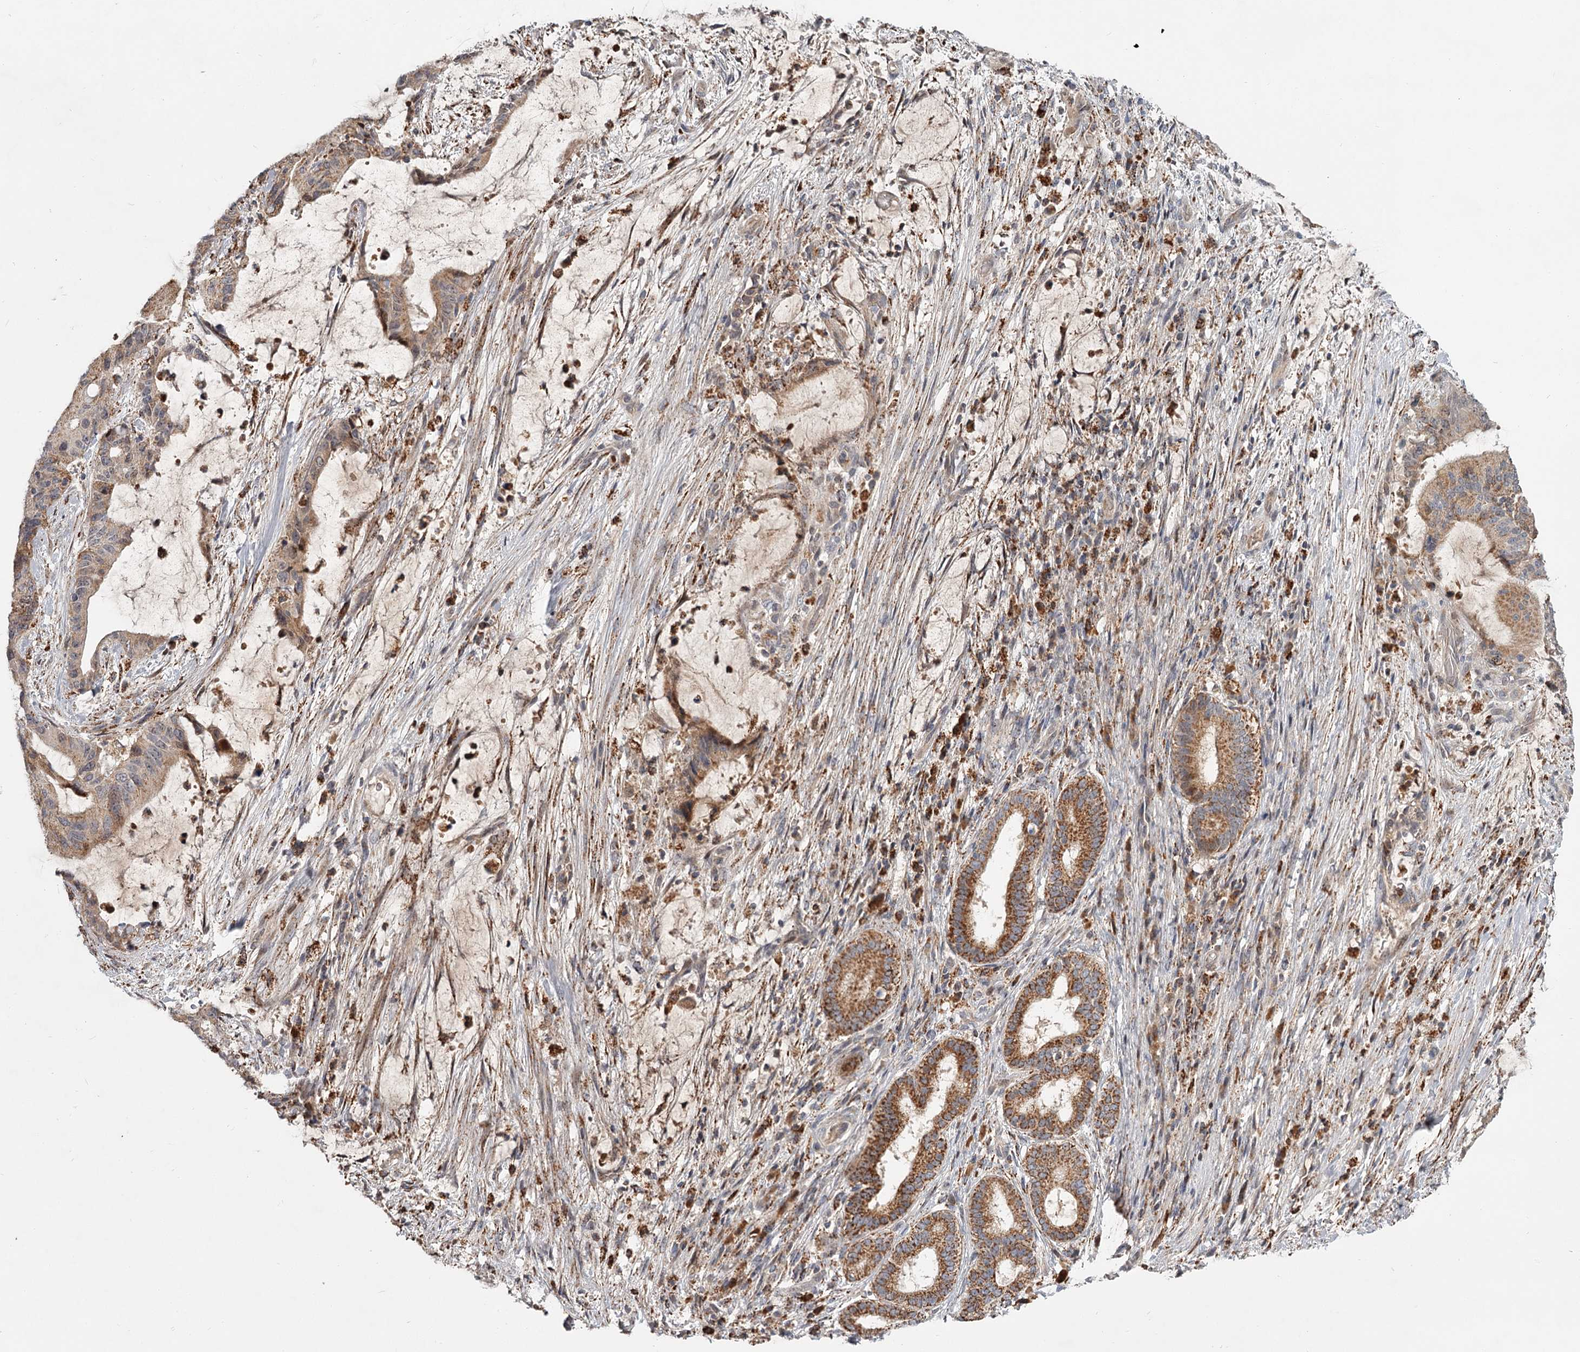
{"staining": {"intensity": "moderate", "quantity": ">75%", "location": "cytoplasmic/membranous"}, "tissue": "liver cancer", "cell_type": "Tumor cells", "image_type": "cancer", "snomed": [{"axis": "morphology", "description": "Normal tissue, NOS"}, {"axis": "morphology", "description": "Cholangiocarcinoma"}, {"axis": "topography", "description": "Liver"}, {"axis": "topography", "description": "Peripheral nerve tissue"}], "caption": "Liver cholangiocarcinoma was stained to show a protein in brown. There is medium levels of moderate cytoplasmic/membranous expression in approximately >75% of tumor cells.", "gene": "CDC123", "patient": {"sex": "female", "age": 73}}